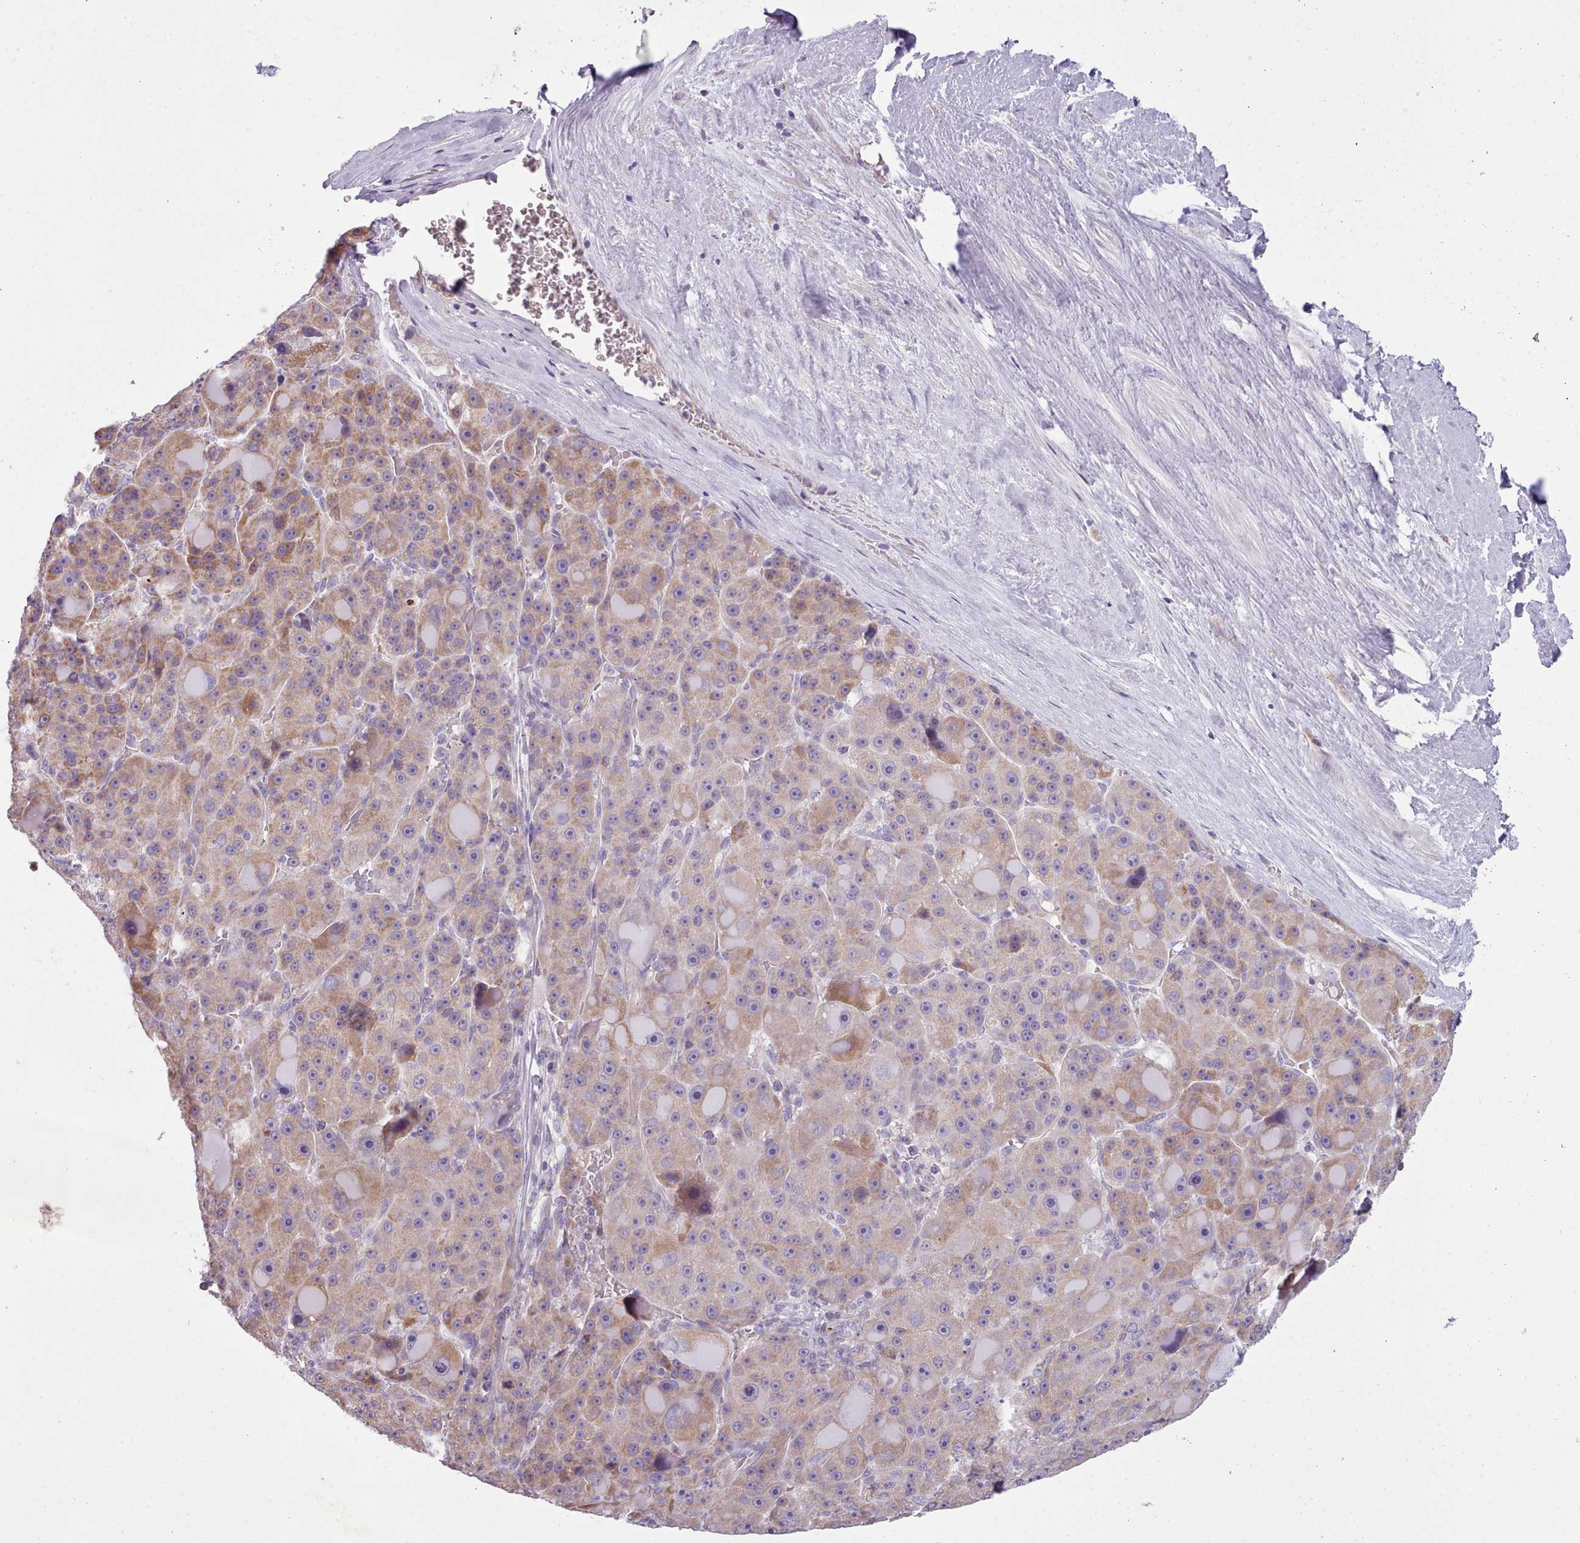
{"staining": {"intensity": "moderate", "quantity": "25%-75%", "location": "cytoplasmic/membranous"}, "tissue": "liver cancer", "cell_type": "Tumor cells", "image_type": "cancer", "snomed": [{"axis": "morphology", "description": "Carcinoma, Hepatocellular, NOS"}, {"axis": "topography", "description": "Liver"}], "caption": "Brown immunohistochemical staining in liver cancer (hepatocellular carcinoma) reveals moderate cytoplasmic/membranous staining in approximately 25%-75% of tumor cells.", "gene": "SLC52A3", "patient": {"sex": "male", "age": 76}}